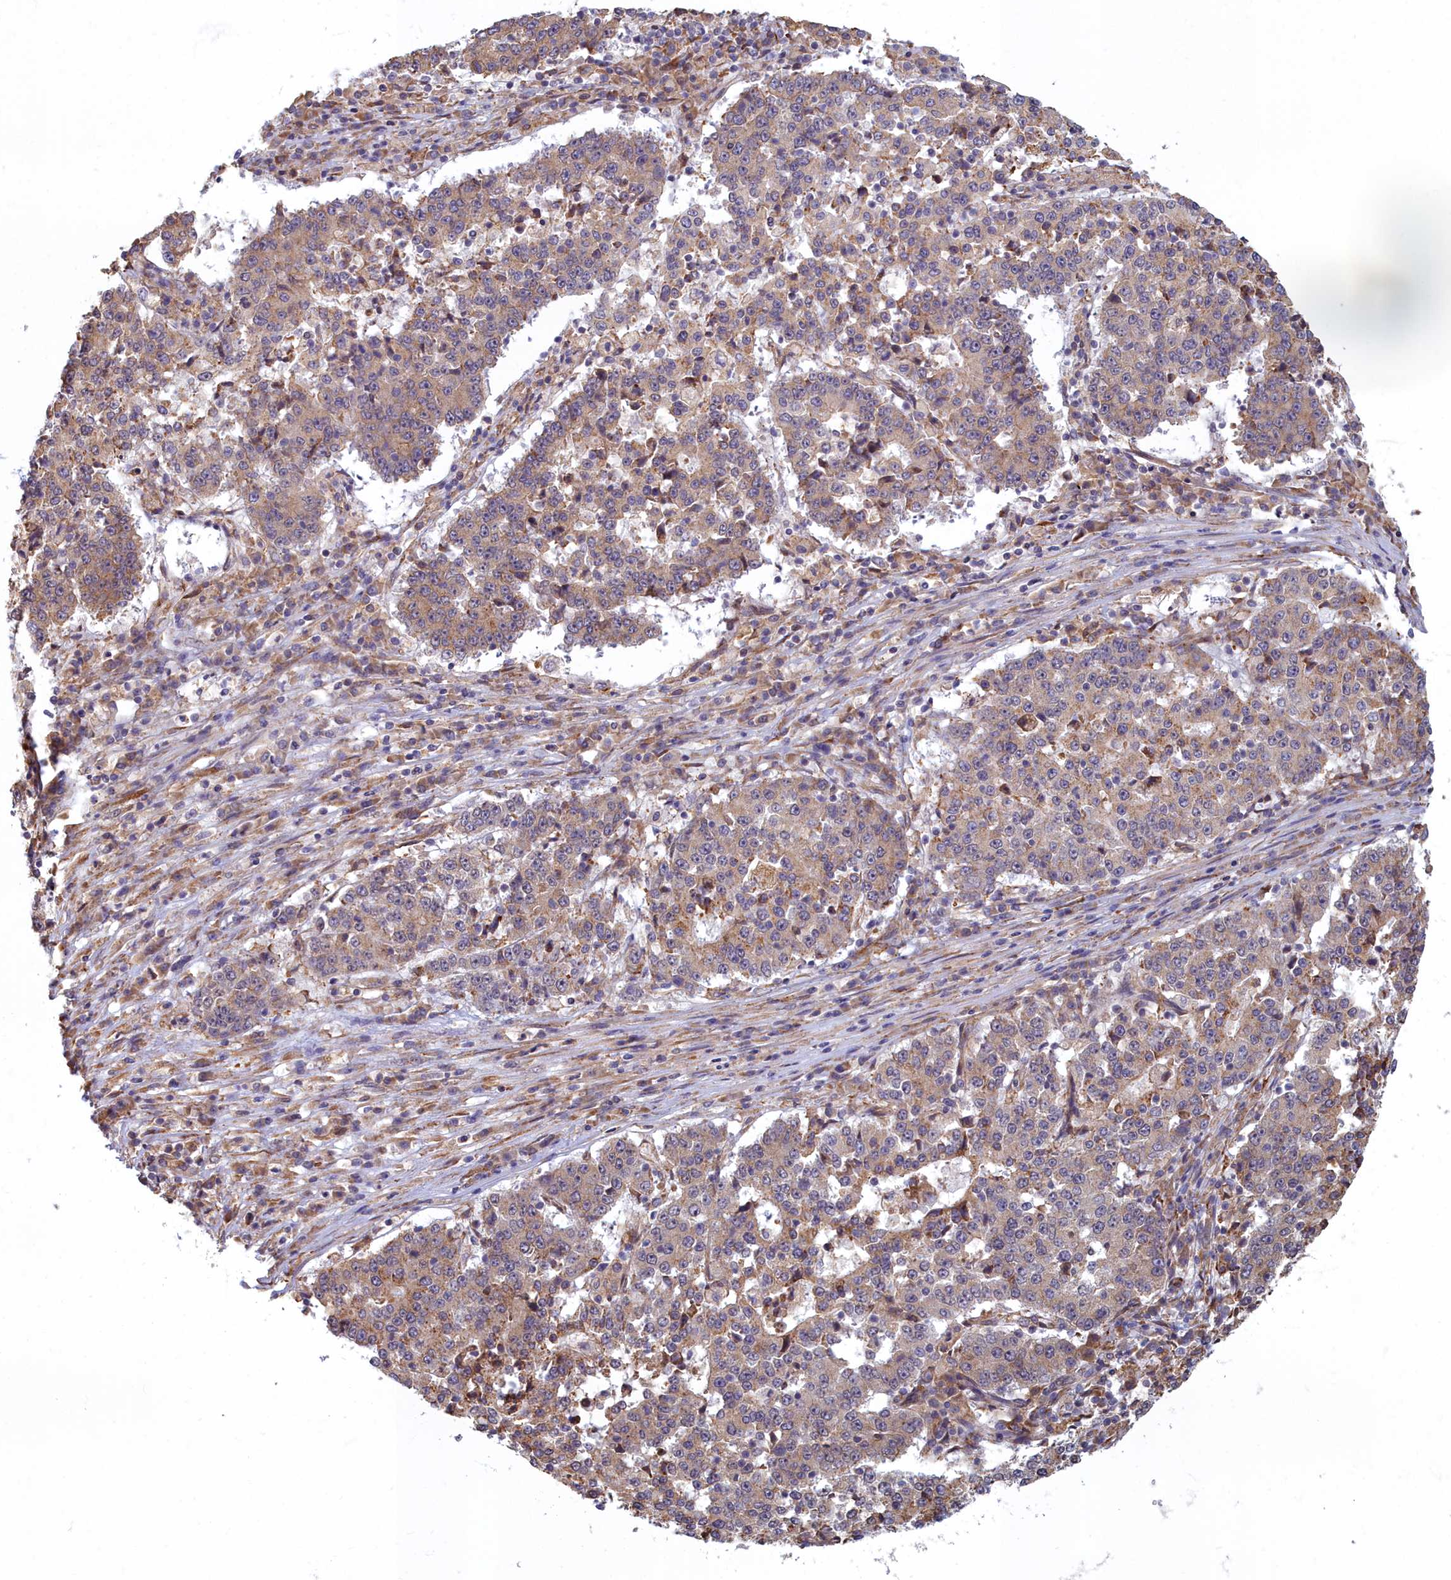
{"staining": {"intensity": "weak", "quantity": "25%-75%", "location": "cytoplasmic/membranous"}, "tissue": "stomach cancer", "cell_type": "Tumor cells", "image_type": "cancer", "snomed": [{"axis": "morphology", "description": "Adenocarcinoma, NOS"}, {"axis": "topography", "description": "Stomach"}], "caption": "Immunohistochemical staining of adenocarcinoma (stomach) displays low levels of weak cytoplasmic/membranous protein staining in approximately 25%-75% of tumor cells. (brown staining indicates protein expression, while blue staining denotes nuclei).", "gene": "MAK16", "patient": {"sex": "male", "age": 59}}